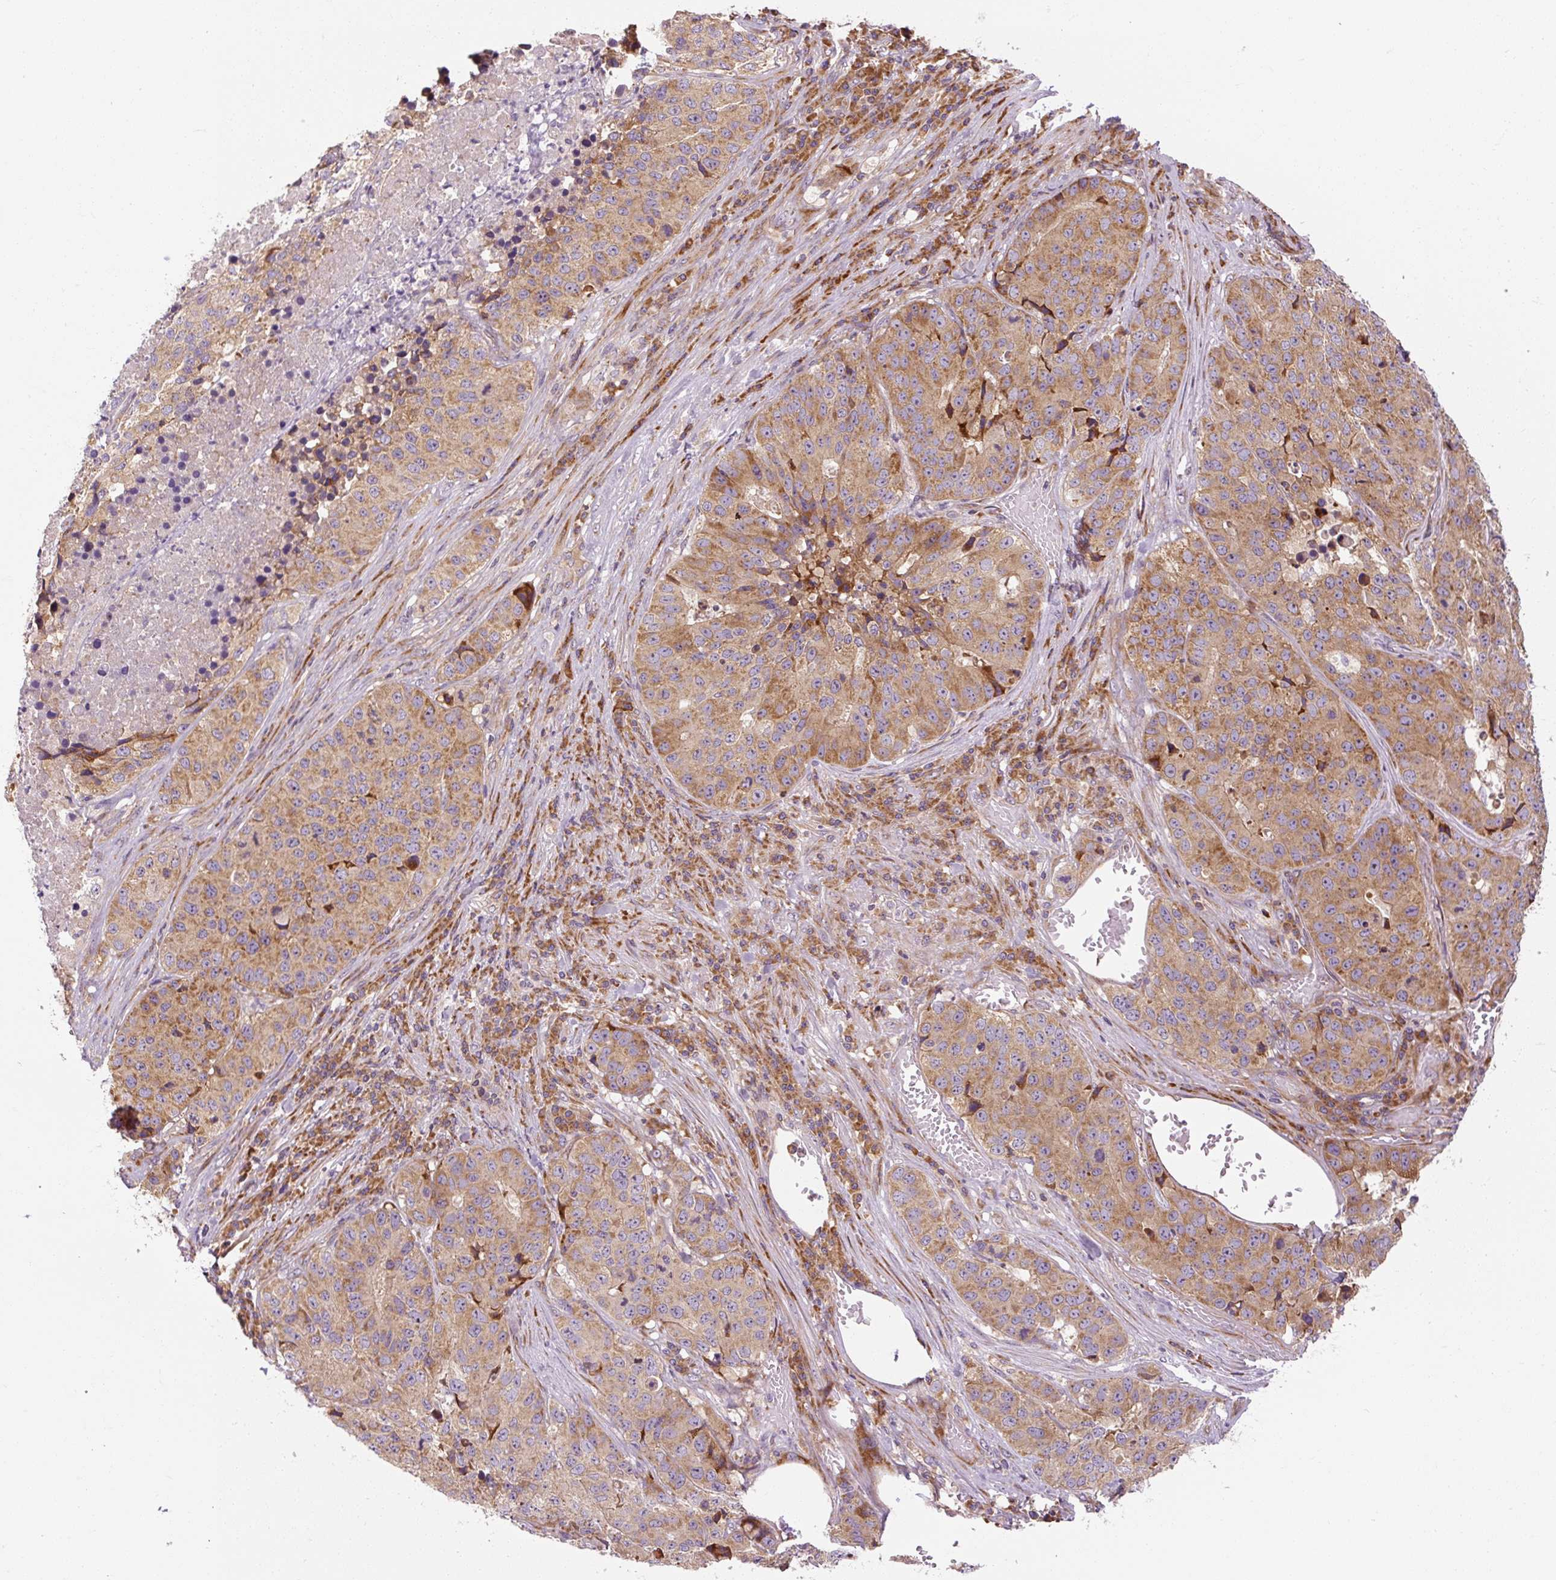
{"staining": {"intensity": "moderate", "quantity": ">75%", "location": "cytoplasmic/membranous"}, "tissue": "stomach cancer", "cell_type": "Tumor cells", "image_type": "cancer", "snomed": [{"axis": "morphology", "description": "Adenocarcinoma, NOS"}, {"axis": "topography", "description": "Stomach"}], "caption": "Brown immunohistochemical staining in stomach adenocarcinoma shows moderate cytoplasmic/membranous positivity in approximately >75% of tumor cells.", "gene": "PRSS48", "patient": {"sex": "male", "age": 71}}